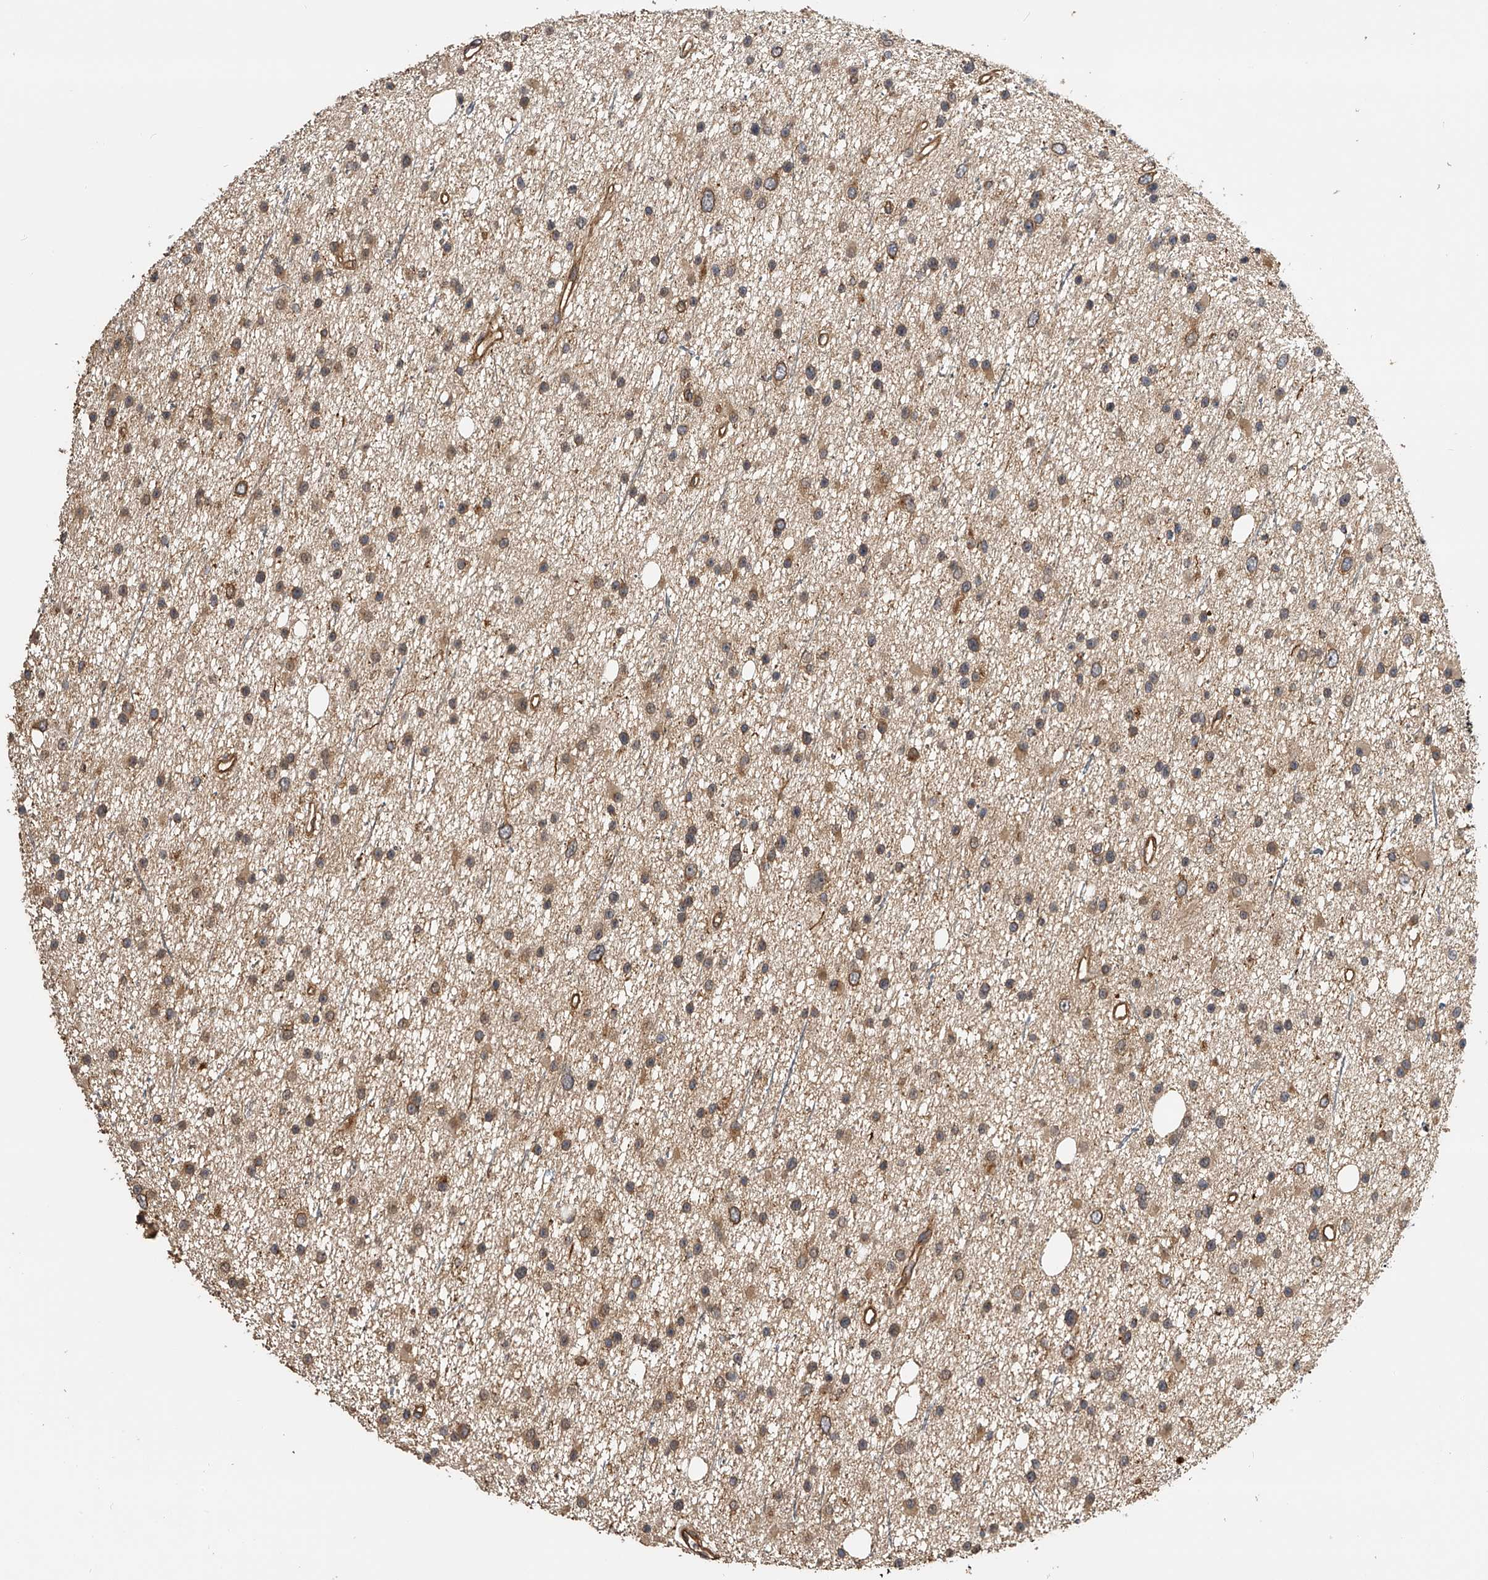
{"staining": {"intensity": "moderate", "quantity": "25%-75%", "location": "cytoplasmic/membranous"}, "tissue": "glioma", "cell_type": "Tumor cells", "image_type": "cancer", "snomed": [{"axis": "morphology", "description": "Glioma, malignant, Low grade"}, {"axis": "topography", "description": "Cerebral cortex"}], "caption": "Glioma was stained to show a protein in brown. There is medium levels of moderate cytoplasmic/membranous staining in approximately 25%-75% of tumor cells.", "gene": "PTPRA", "patient": {"sex": "female", "age": 39}}